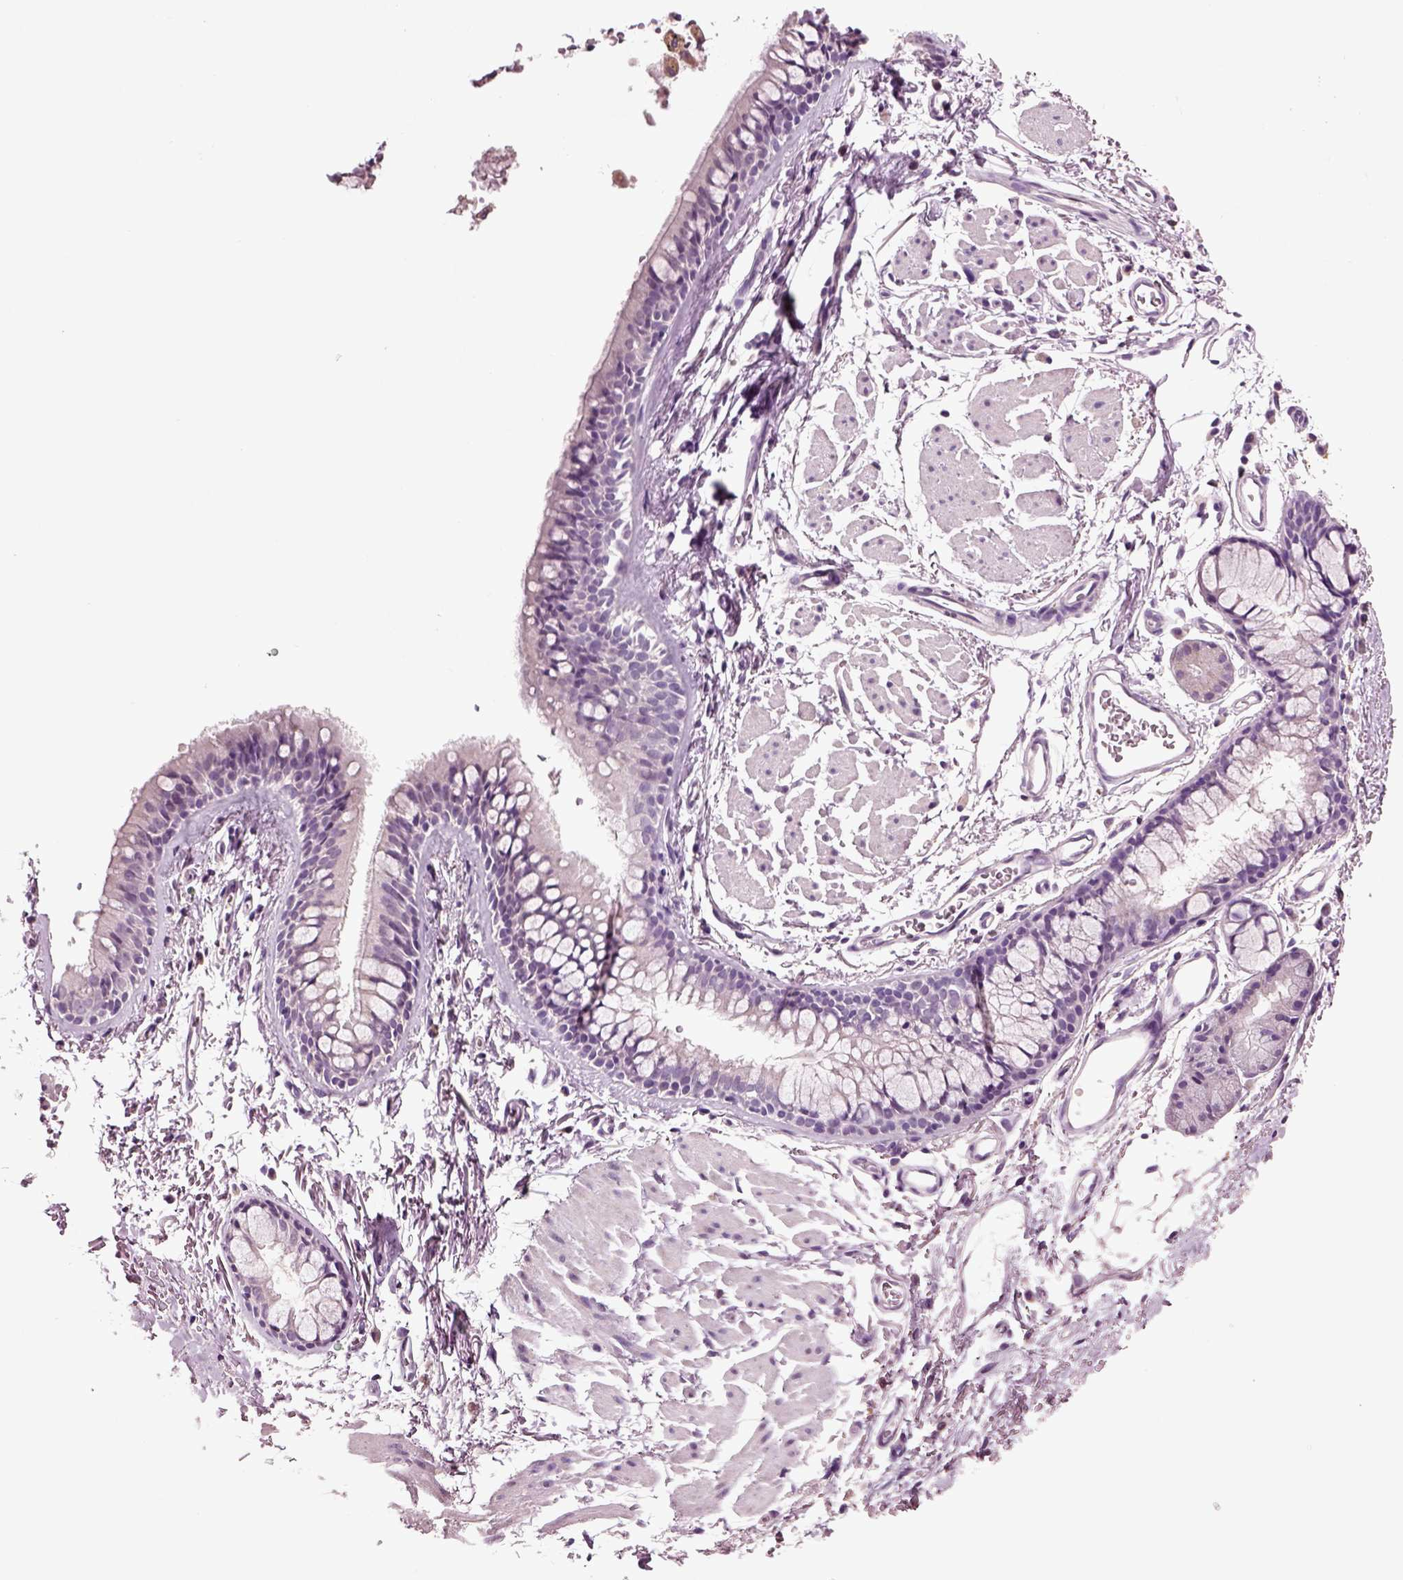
{"staining": {"intensity": "negative", "quantity": "none", "location": "none"}, "tissue": "soft tissue", "cell_type": "Fibroblasts", "image_type": "normal", "snomed": [{"axis": "morphology", "description": "Normal tissue, NOS"}, {"axis": "topography", "description": "Cartilage tissue"}, {"axis": "topography", "description": "Bronchus"}], "caption": "DAB immunohistochemical staining of unremarkable soft tissue shows no significant positivity in fibroblasts.", "gene": "CRHR1", "patient": {"sex": "female", "age": 79}}